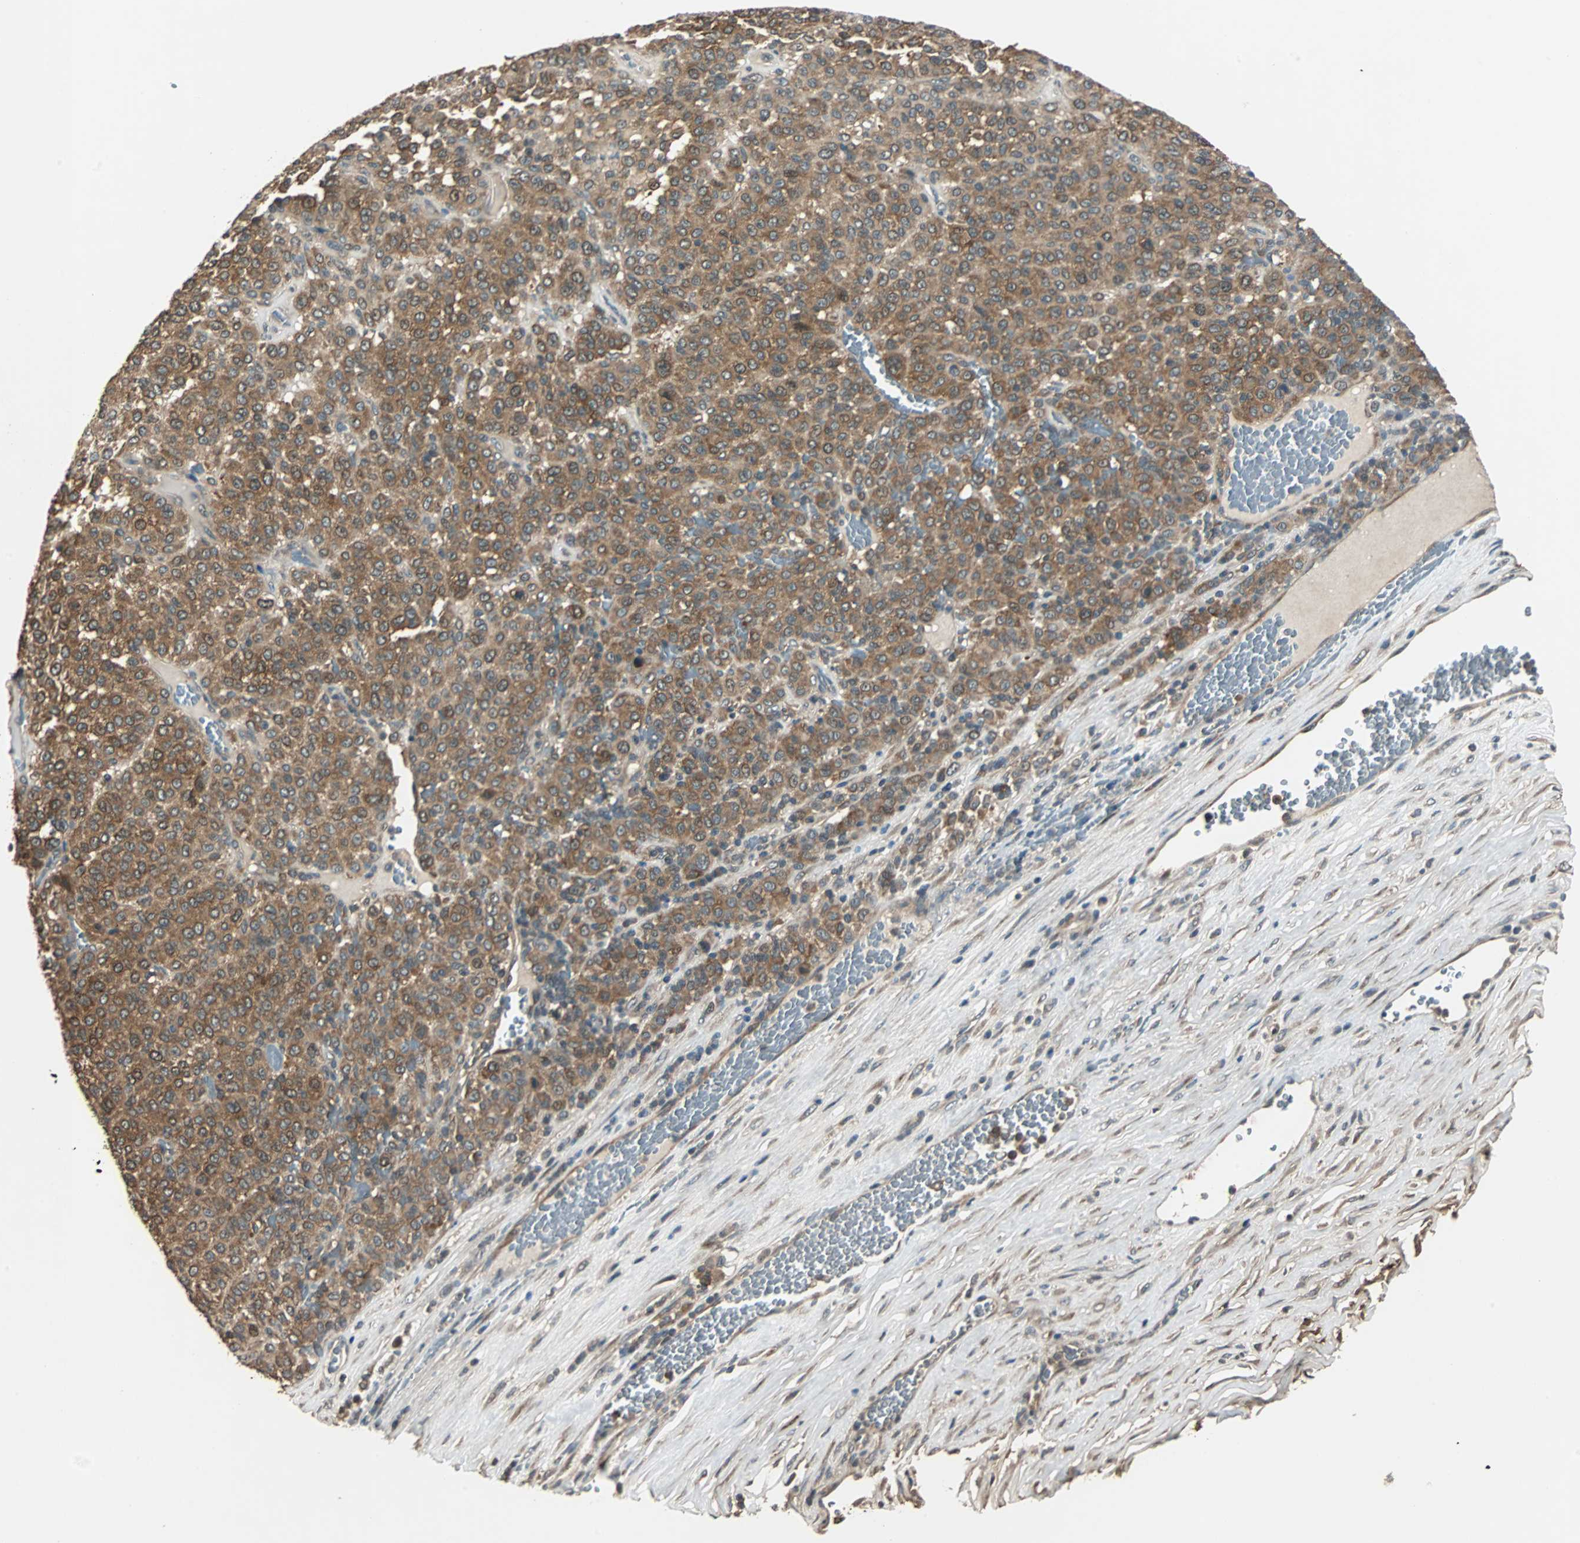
{"staining": {"intensity": "strong", "quantity": ">75%", "location": "cytoplasmic/membranous"}, "tissue": "melanoma", "cell_type": "Tumor cells", "image_type": "cancer", "snomed": [{"axis": "morphology", "description": "Malignant melanoma, Metastatic site"}, {"axis": "topography", "description": "Pancreas"}], "caption": "Human malignant melanoma (metastatic site) stained for a protein (brown) displays strong cytoplasmic/membranous positive expression in about >75% of tumor cells.", "gene": "ABHD2", "patient": {"sex": "female", "age": 30}}